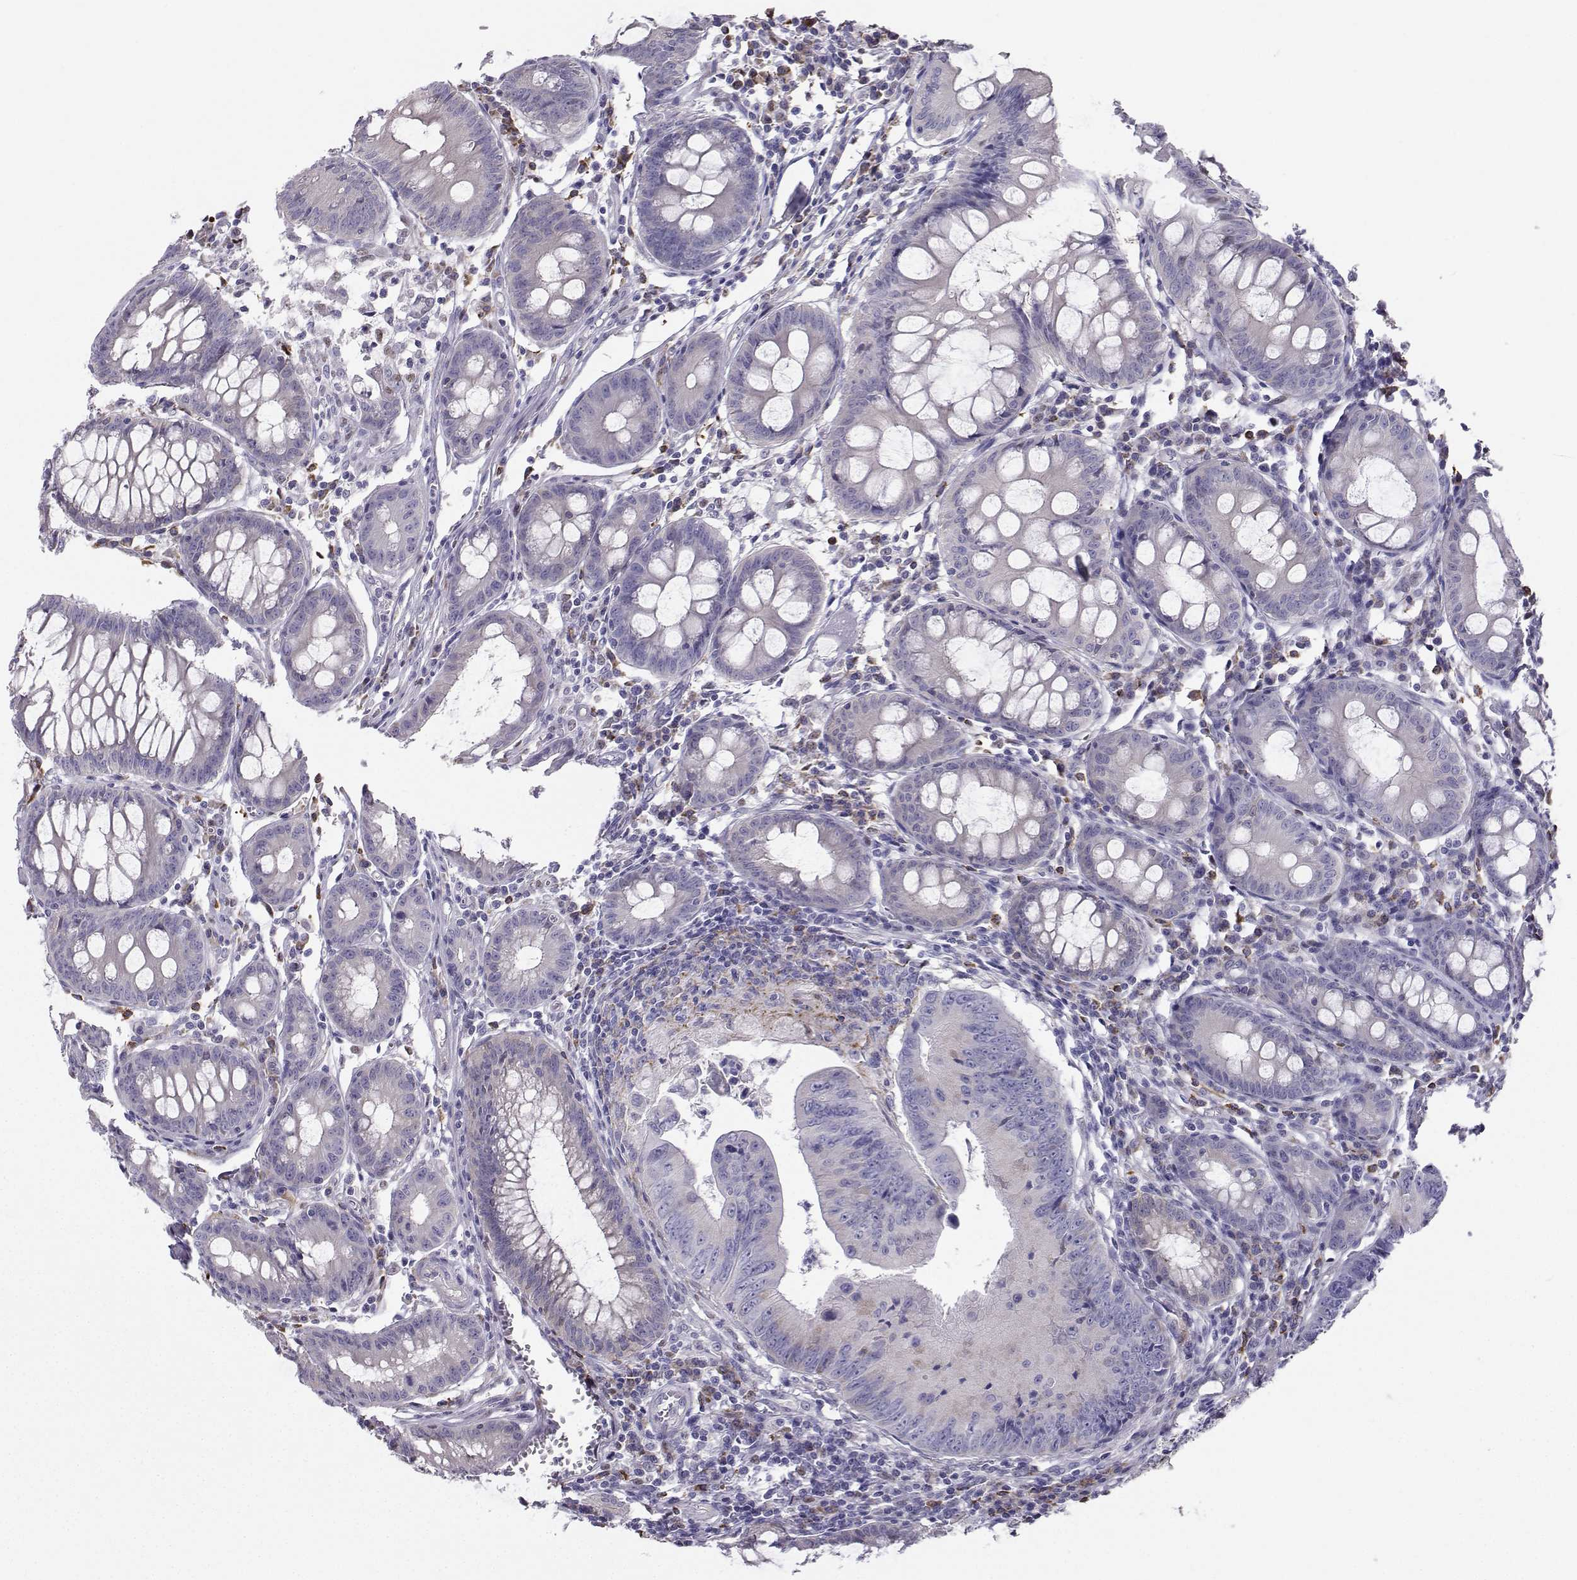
{"staining": {"intensity": "negative", "quantity": "none", "location": "none"}, "tissue": "colorectal cancer", "cell_type": "Tumor cells", "image_type": "cancer", "snomed": [{"axis": "morphology", "description": "Adenocarcinoma, NOS"}, {"axis": "topography", "description": "Colon"}], "caption": "Immunohistochemistry of colorectal cancer (adenocarcinoma) demonstrates no staining in tumor cells.", "gene": "DCLK3", "patient": {"sex": "female", "age": 87}}